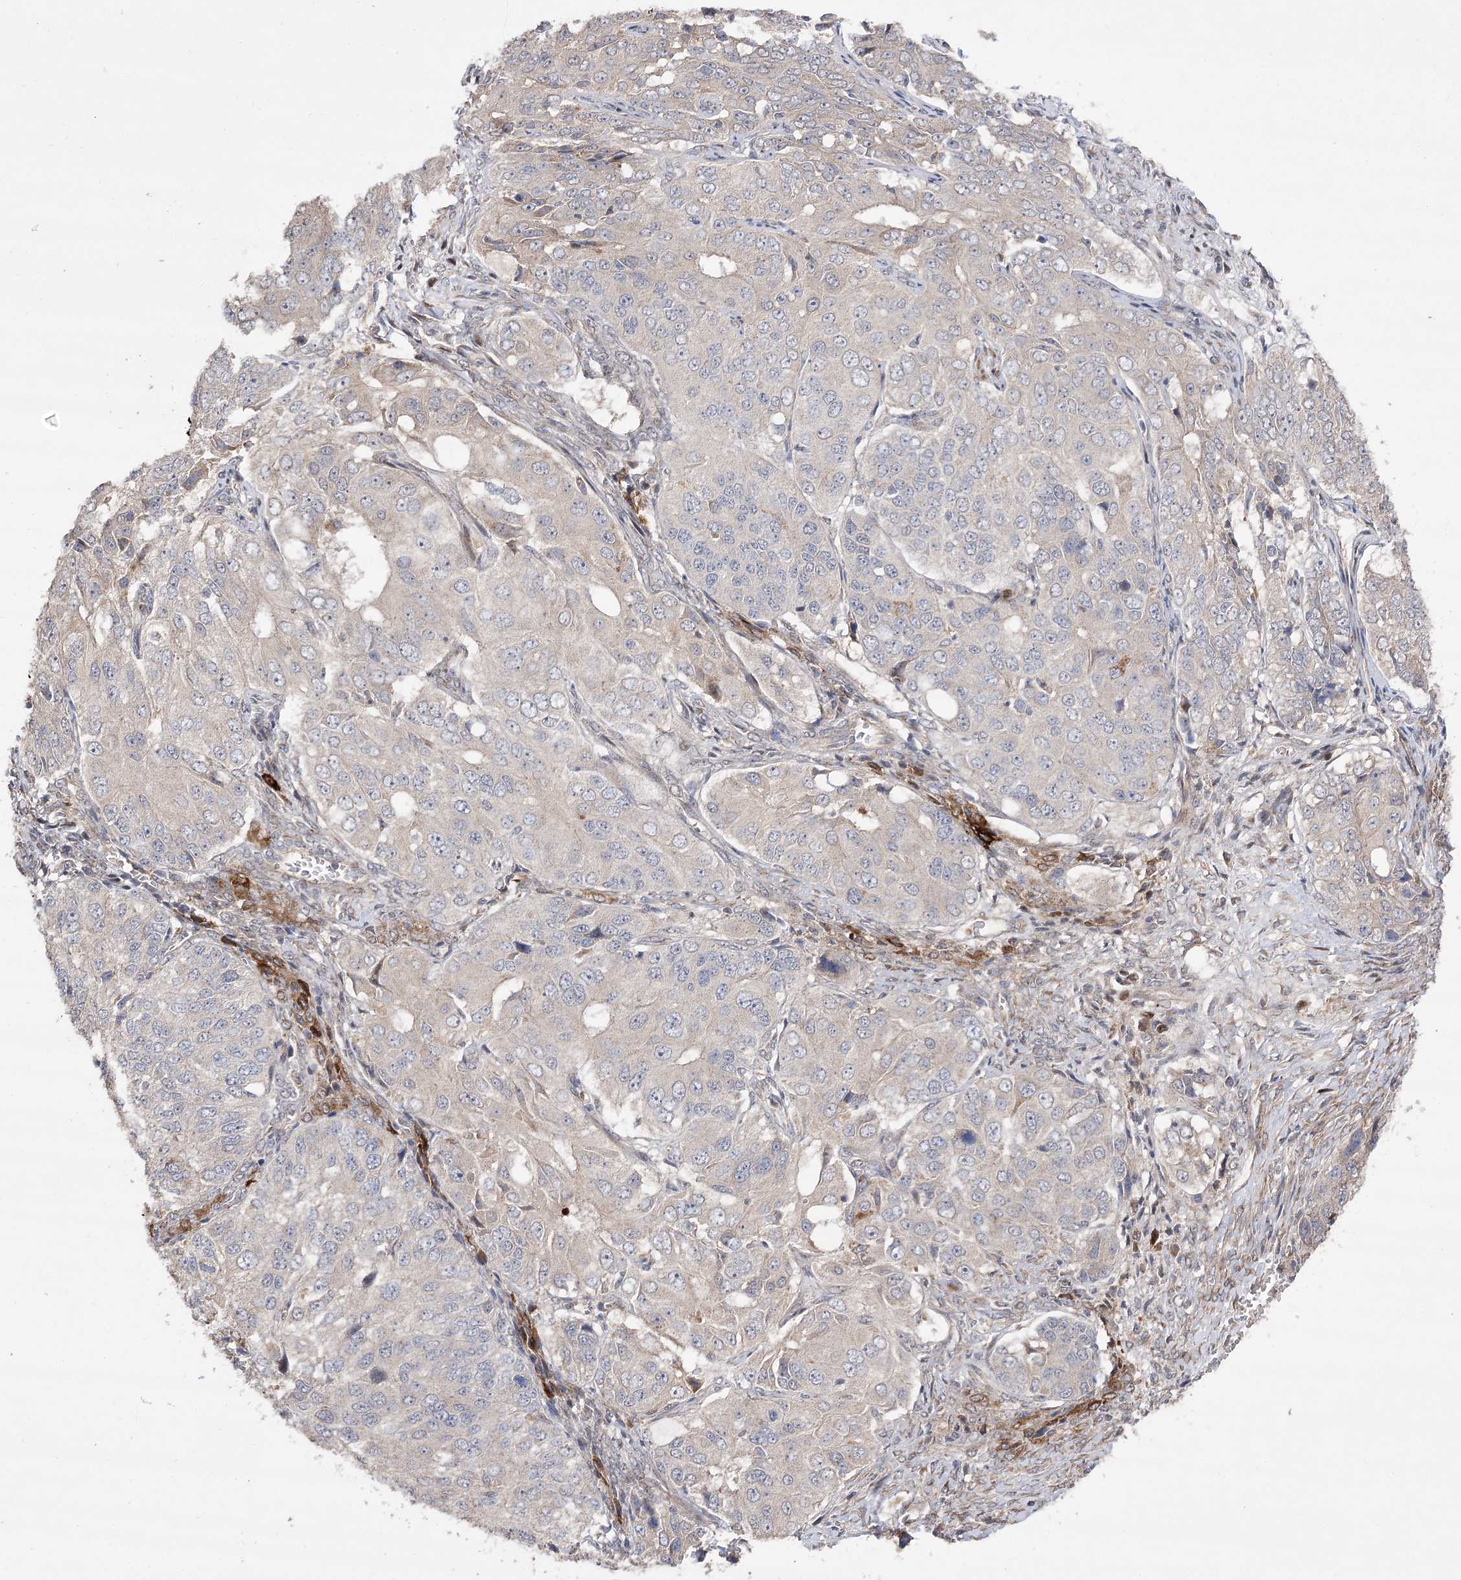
{"staining": {"intensity": "negative", "quantity": "none", "location": "none"}, "tissue": "ovarian cancer", "cell_type": "Tumor cells", "image_type": "cancer", "snomed": [{"axis": "morphology", "description": "Carcinoma, endometroid"}, {"axis": "topography", "description": "Ovary"}], "caption": "This histopathology image is of ovarian cancer (endometroid carcinoma) stained with immunohistochemistry (IHC) to label a protein in brown with the nuclei are counter-stained blue. There is no positivity in tumor cells. (DAB (3,3'-diaminobenzidine) immunohistochemistry with hematoxylin counter stain).", "gene": "OBSL1", "patient": {"sex": "female", "age": 51}}